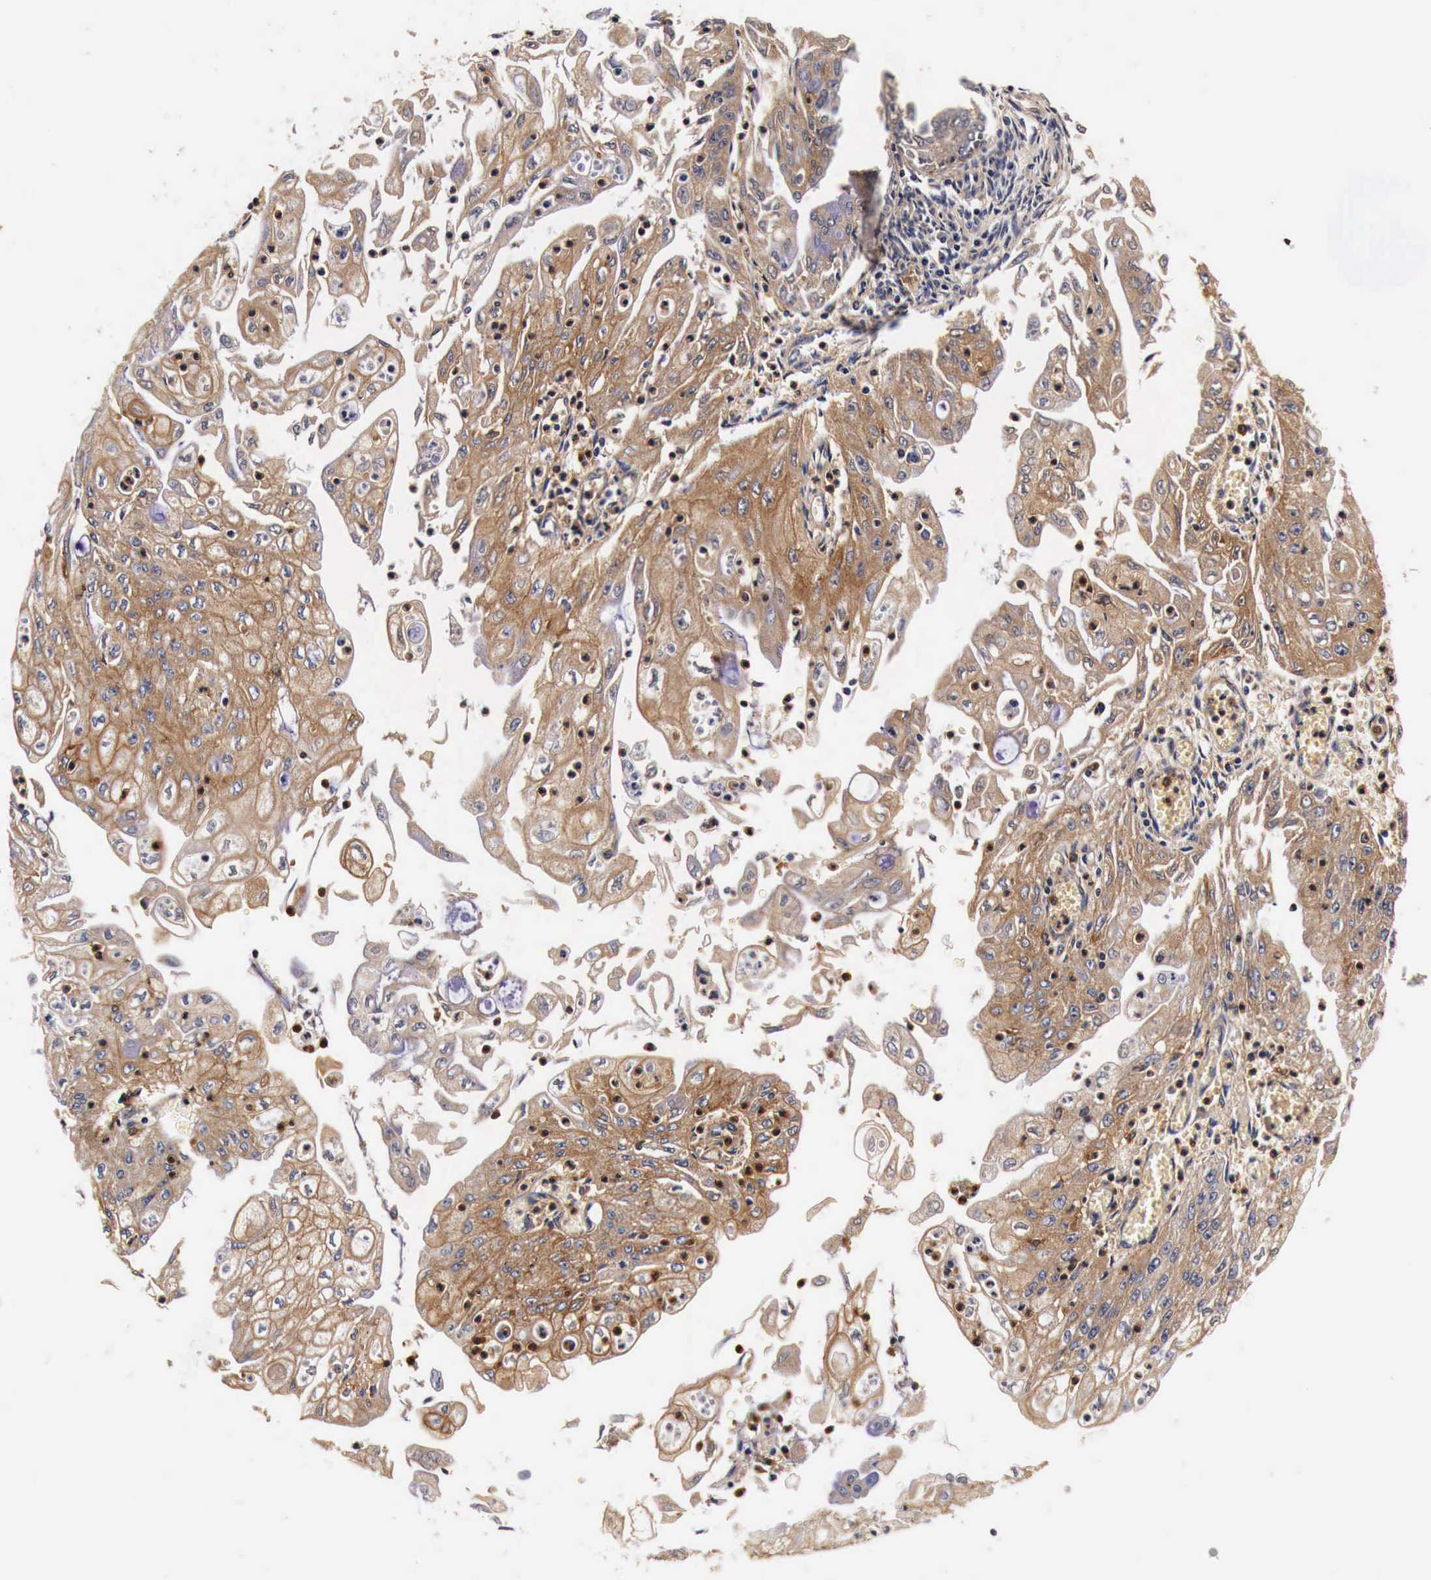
{"staining": {"intensity": "moderate", "quantity": ">75%", "location": "cytoplasmic/membranous"}, "tissue": "endometrial cancer", "cell_type": "Tumor cells", "image_type": "cancer", "snomed": [{"axis": "morphology", "description": "Adenocarcinoma, NOS"}, {"axis": "topography", "description": "Endometrium"}], "caption": "Immunohistochemical staining of human endometrial cancer reveals moderate cytoplasmic/membranous protein positivity in about >75% of tumor cells.", "gene": "RP2", "patient": {"sex": "female", "age": 75}}